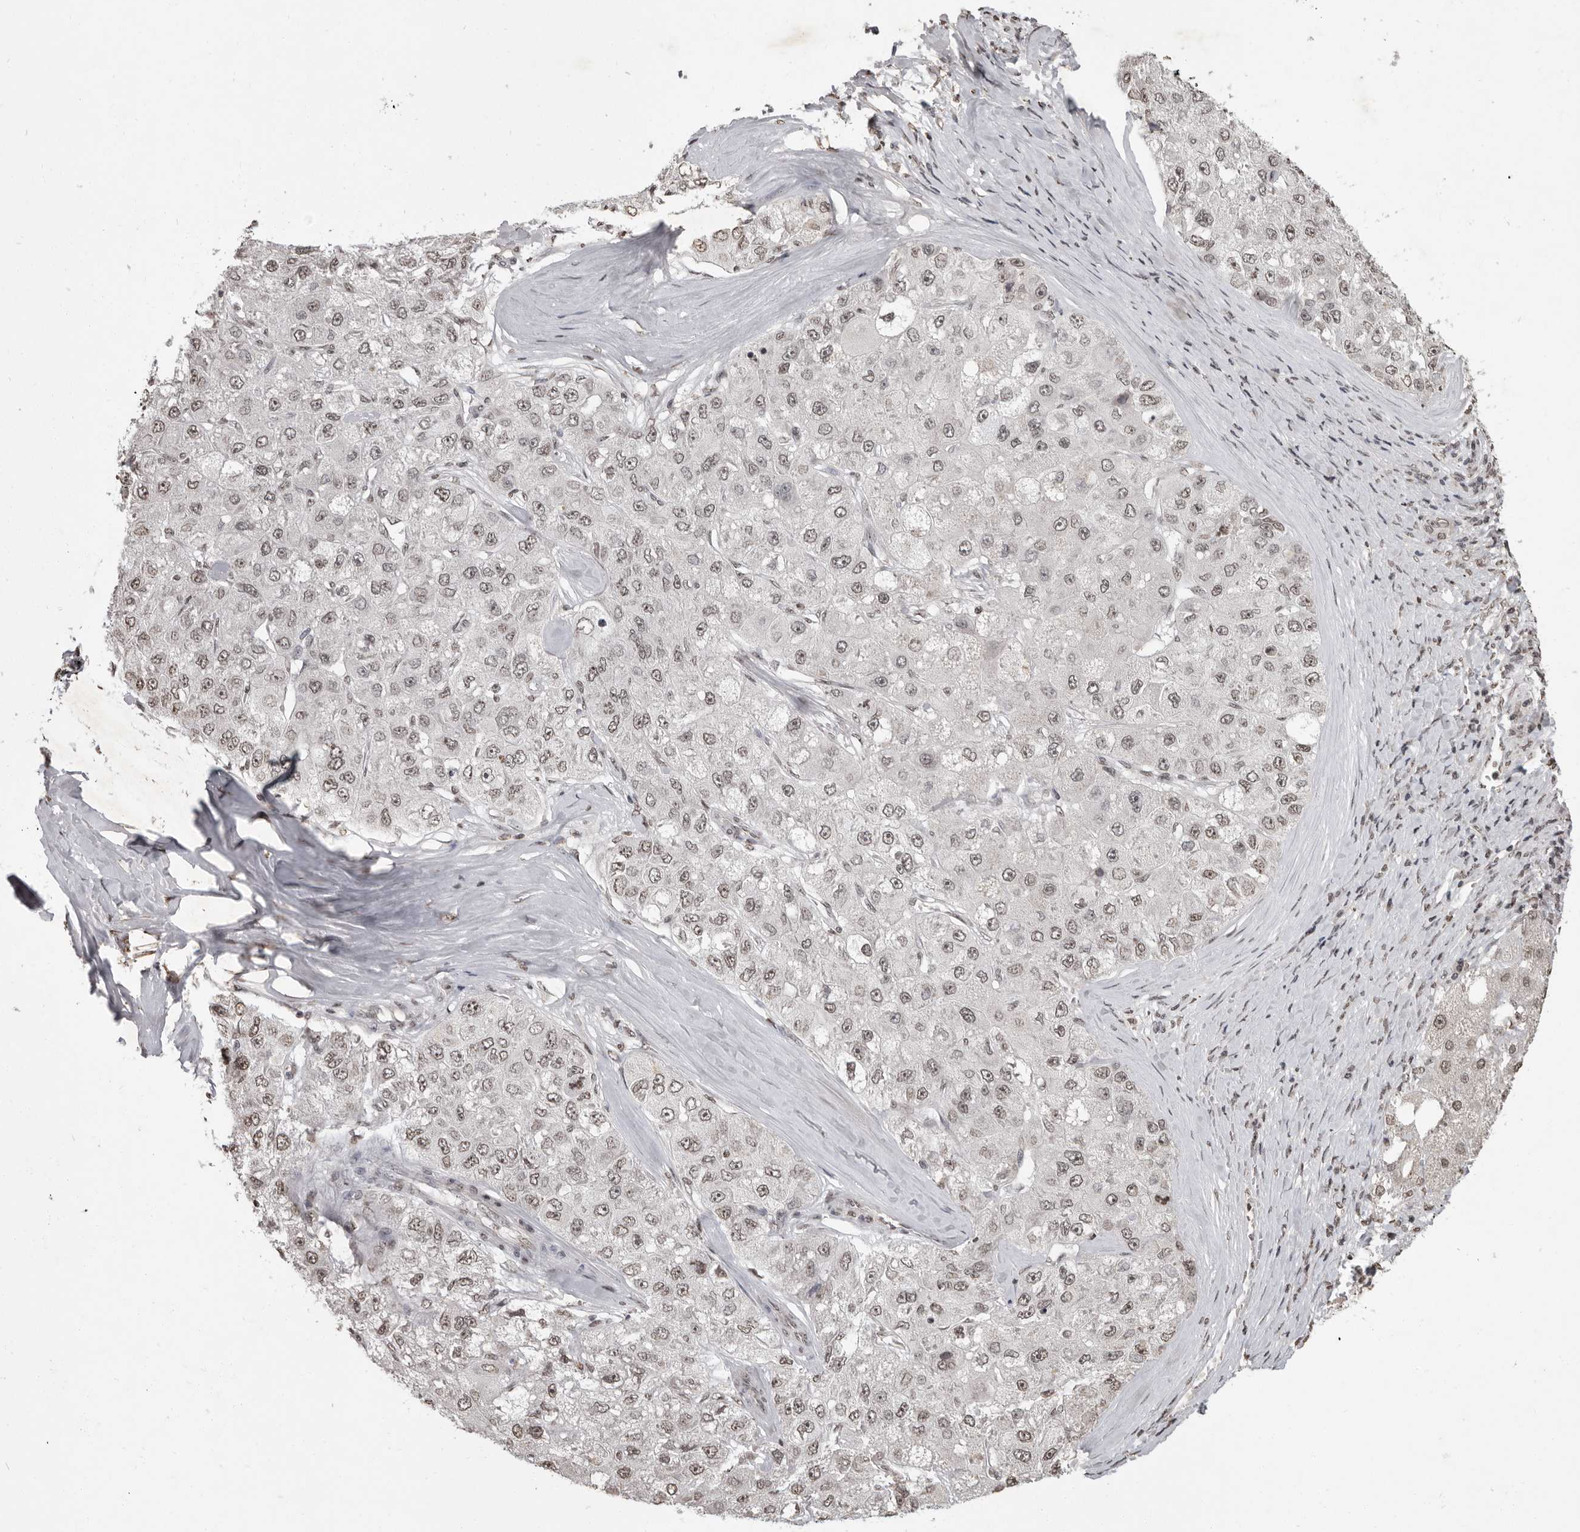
{"staining": {"intensity": "weak", "quantity": "<25%", "location": "nuclear"}, "tissue": "liver cancer", "cell_type": "Tumor cells", "image_type": "cancer", "snomed": [{"axis": "morphology", "description": "Carcinoma, Hepatocellular, NOS"}, {"axis": "topography", "description": "Liver"}], "caption": "Immunohistochemistry (IHC) image of liver cancer (hepatocellular carcinoma) stained for a protein (brown), which reveals no expression in tumor cells.", "gene": "WDR45", "patient": {"sex": "male", "age": 80}}